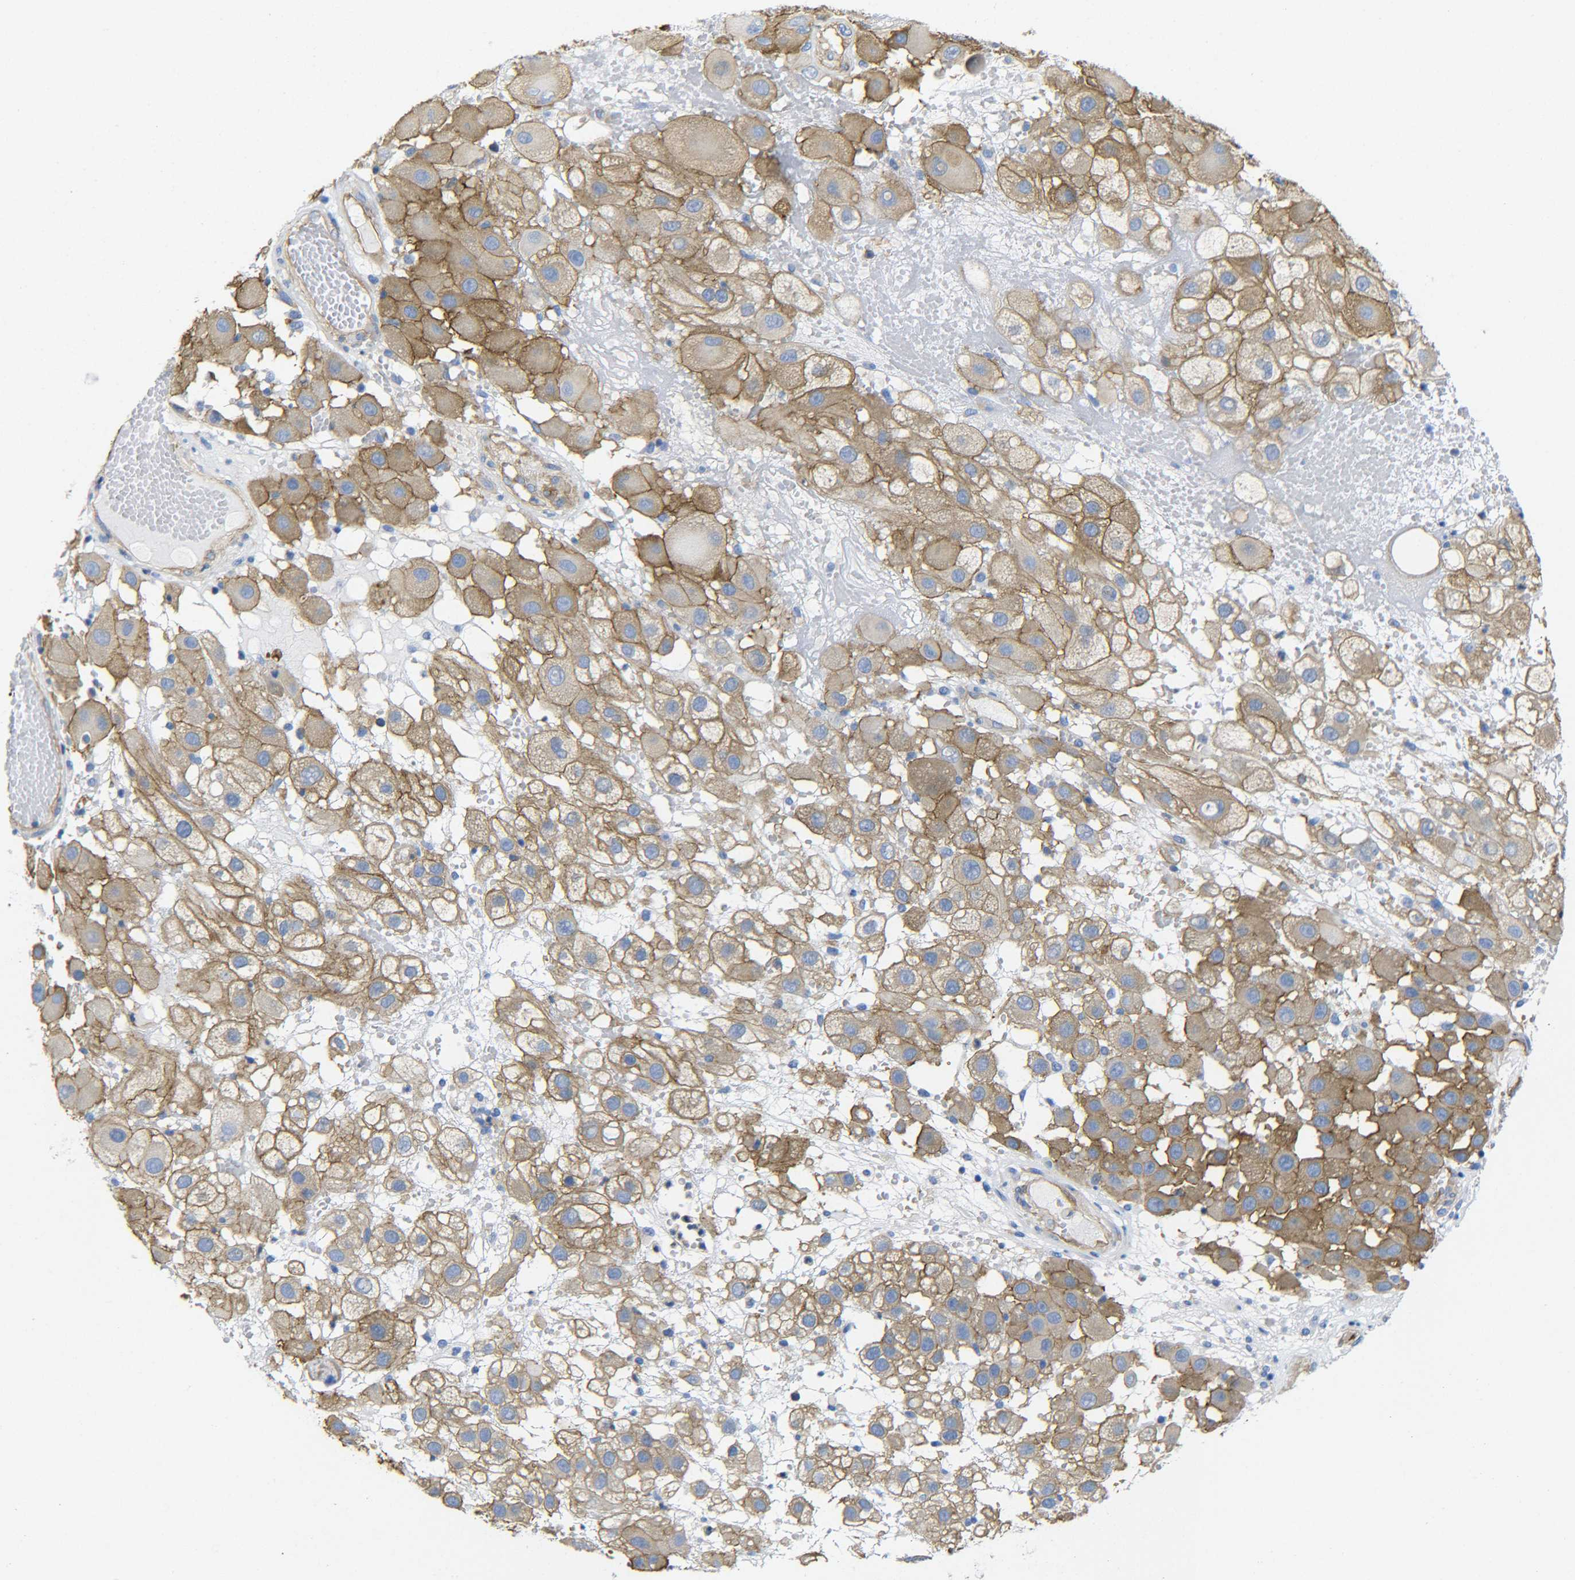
{"staining": {"intensity": "moderate", "quantity": ">75%", "location": "cytoplasmic/membranous"}, "tissue": "melanoma", "cell_type": "Tumor cells", "image_type": "cancer", "snomed": [{"axis": "morphology", "description": "Malignant melanoma, NOS"}, {"axis": "topography", "description": "Skin"}], "caption": "An IHC image of neoplastic tissue is shown. Protein staining in brown highlights moderate cytoplasmic/membranous positivity in malignant melanoma within tumor cells.", "gene": "SPTBN1", "patient": {"sex": "female", "age": 81}}